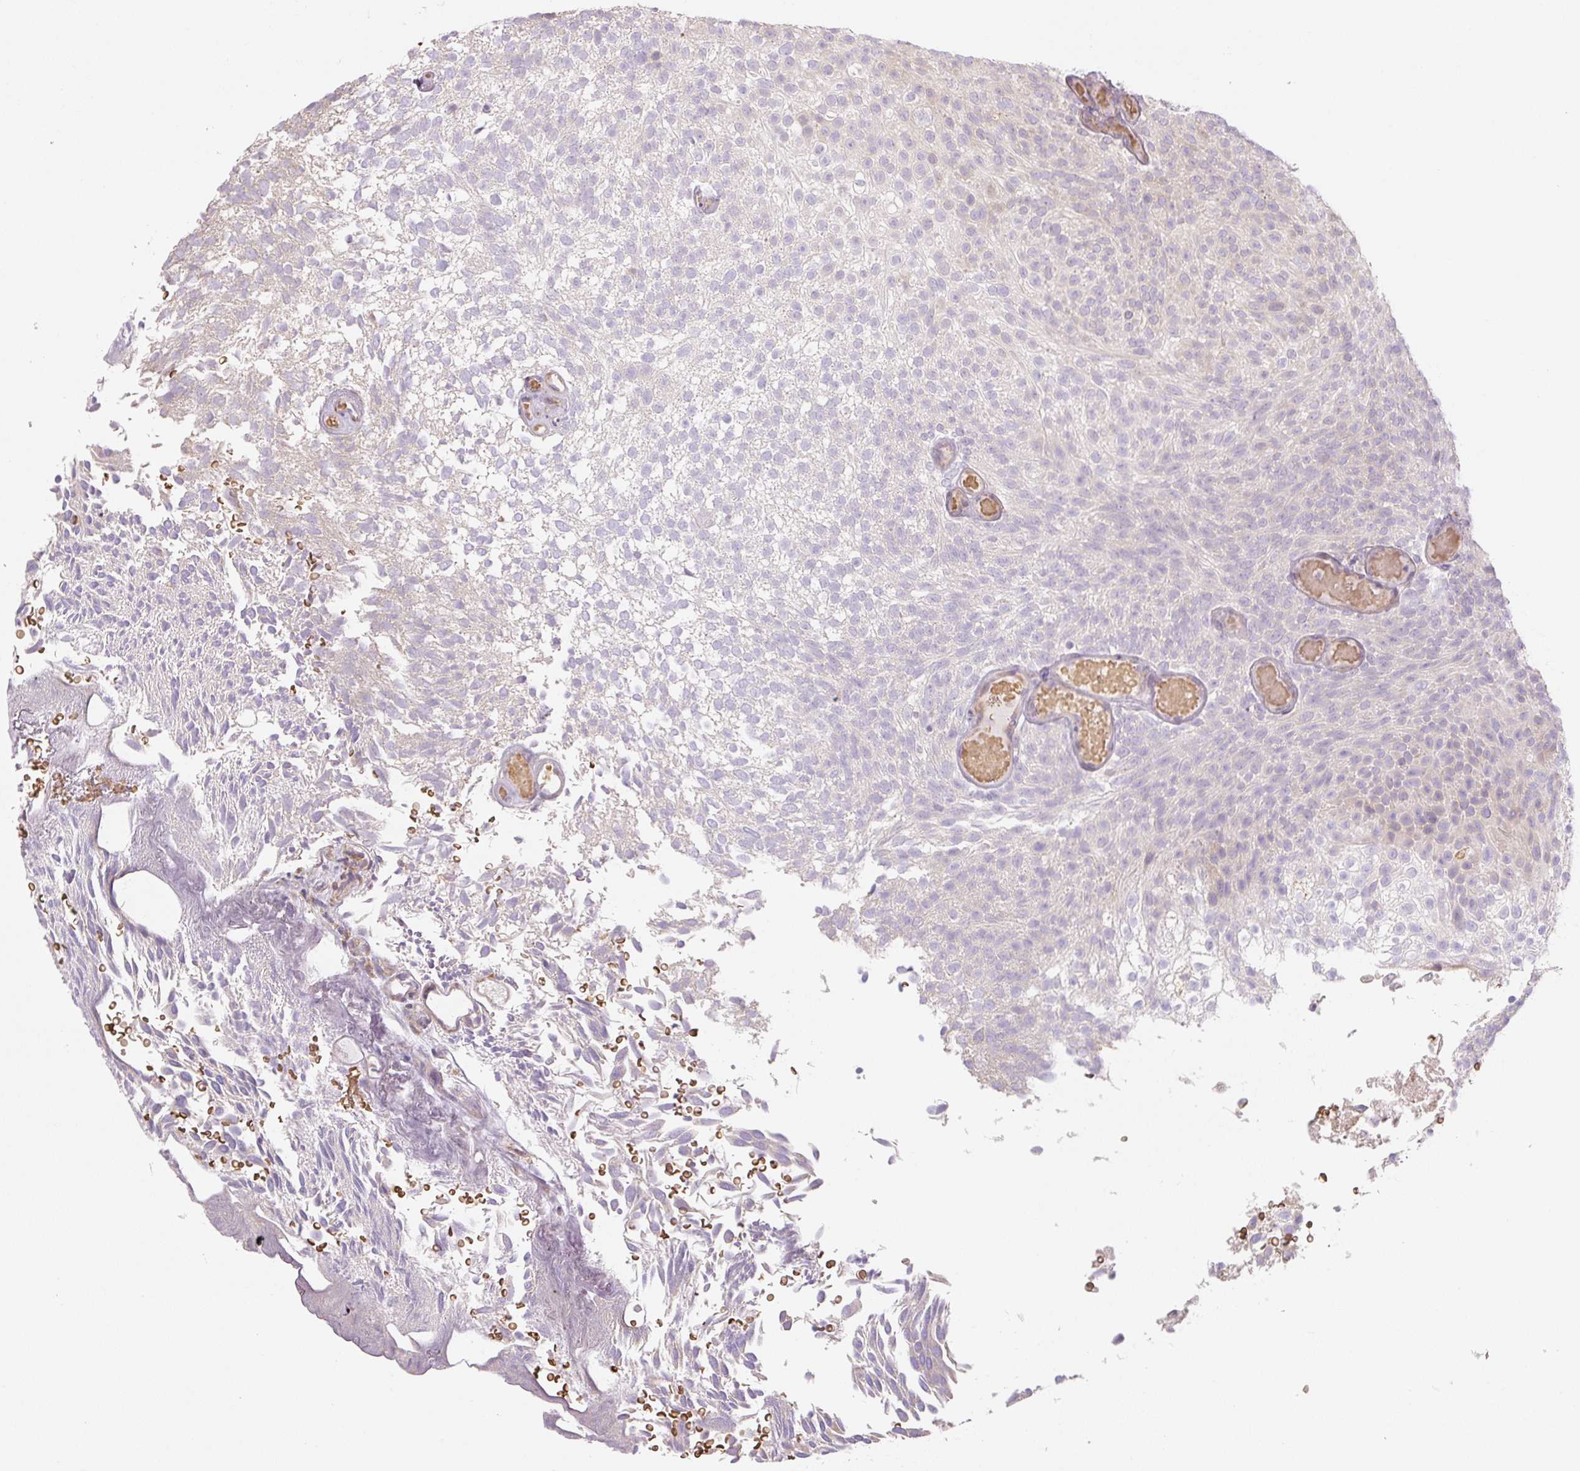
{"staining": {"intensity": "negative", "quantity": "none", "location": "none"}, "tissue": "urothelial cancer", "cell_type": "Tumor cells", "image_type": "cancer", "snomed": [{"axis": "morphology", "description": "Urothelial carcinoma, Low grade"}, {"axis": "topography", "description": "Urinary bladder"}], "caption": "This histopathology image is of urothelial carcinoma (low-grade) stained with IHC to label a protein in brown with the nuclei are counter-stained blue. There is no staining in tumor cells. (Immunohistochemistry, brightfield microscopy, high magnification).", "gene": "RASA1", "patient": {"sex": "male", "age": 78}}